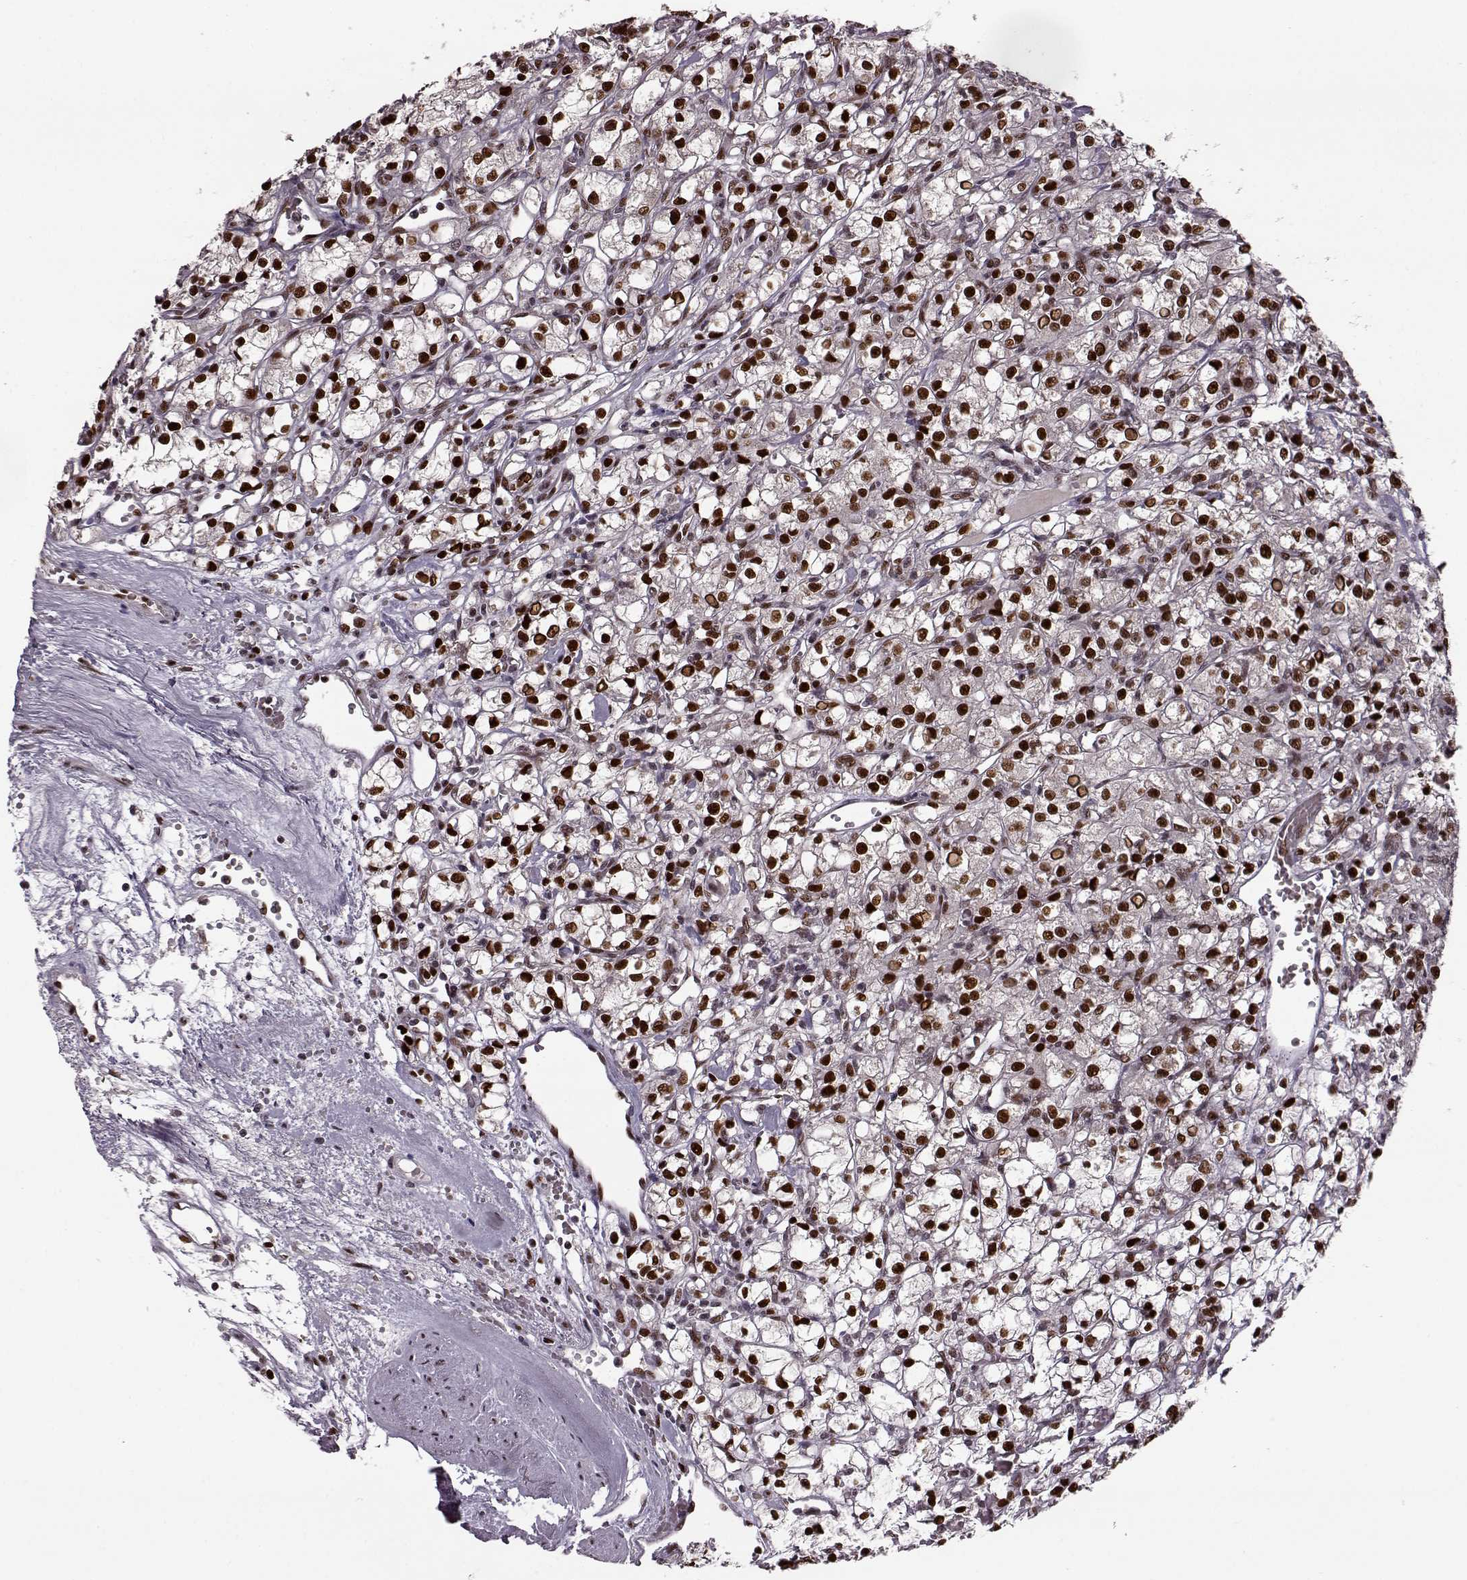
{"staining": {"intensity": "strong", "quantity": ">75%", "location": "nuclear"}, "tissue": "renal cancer", "cell_type": "Tumor cells", "image_type": "cancer", "snomed": [{"axis": "morphology", "description": "Adenocarcinoma, NOS"}, {"axis": "topography", "description": "Kidney"}], "caption": "DAB immunohistochemical staining of renal cancer (adenocarcinoma) displays strong nuclear protein staining in approximately >75% of tumor cells.", "gene": "FTO", "patient": {"sex": "female", "age": 59}}